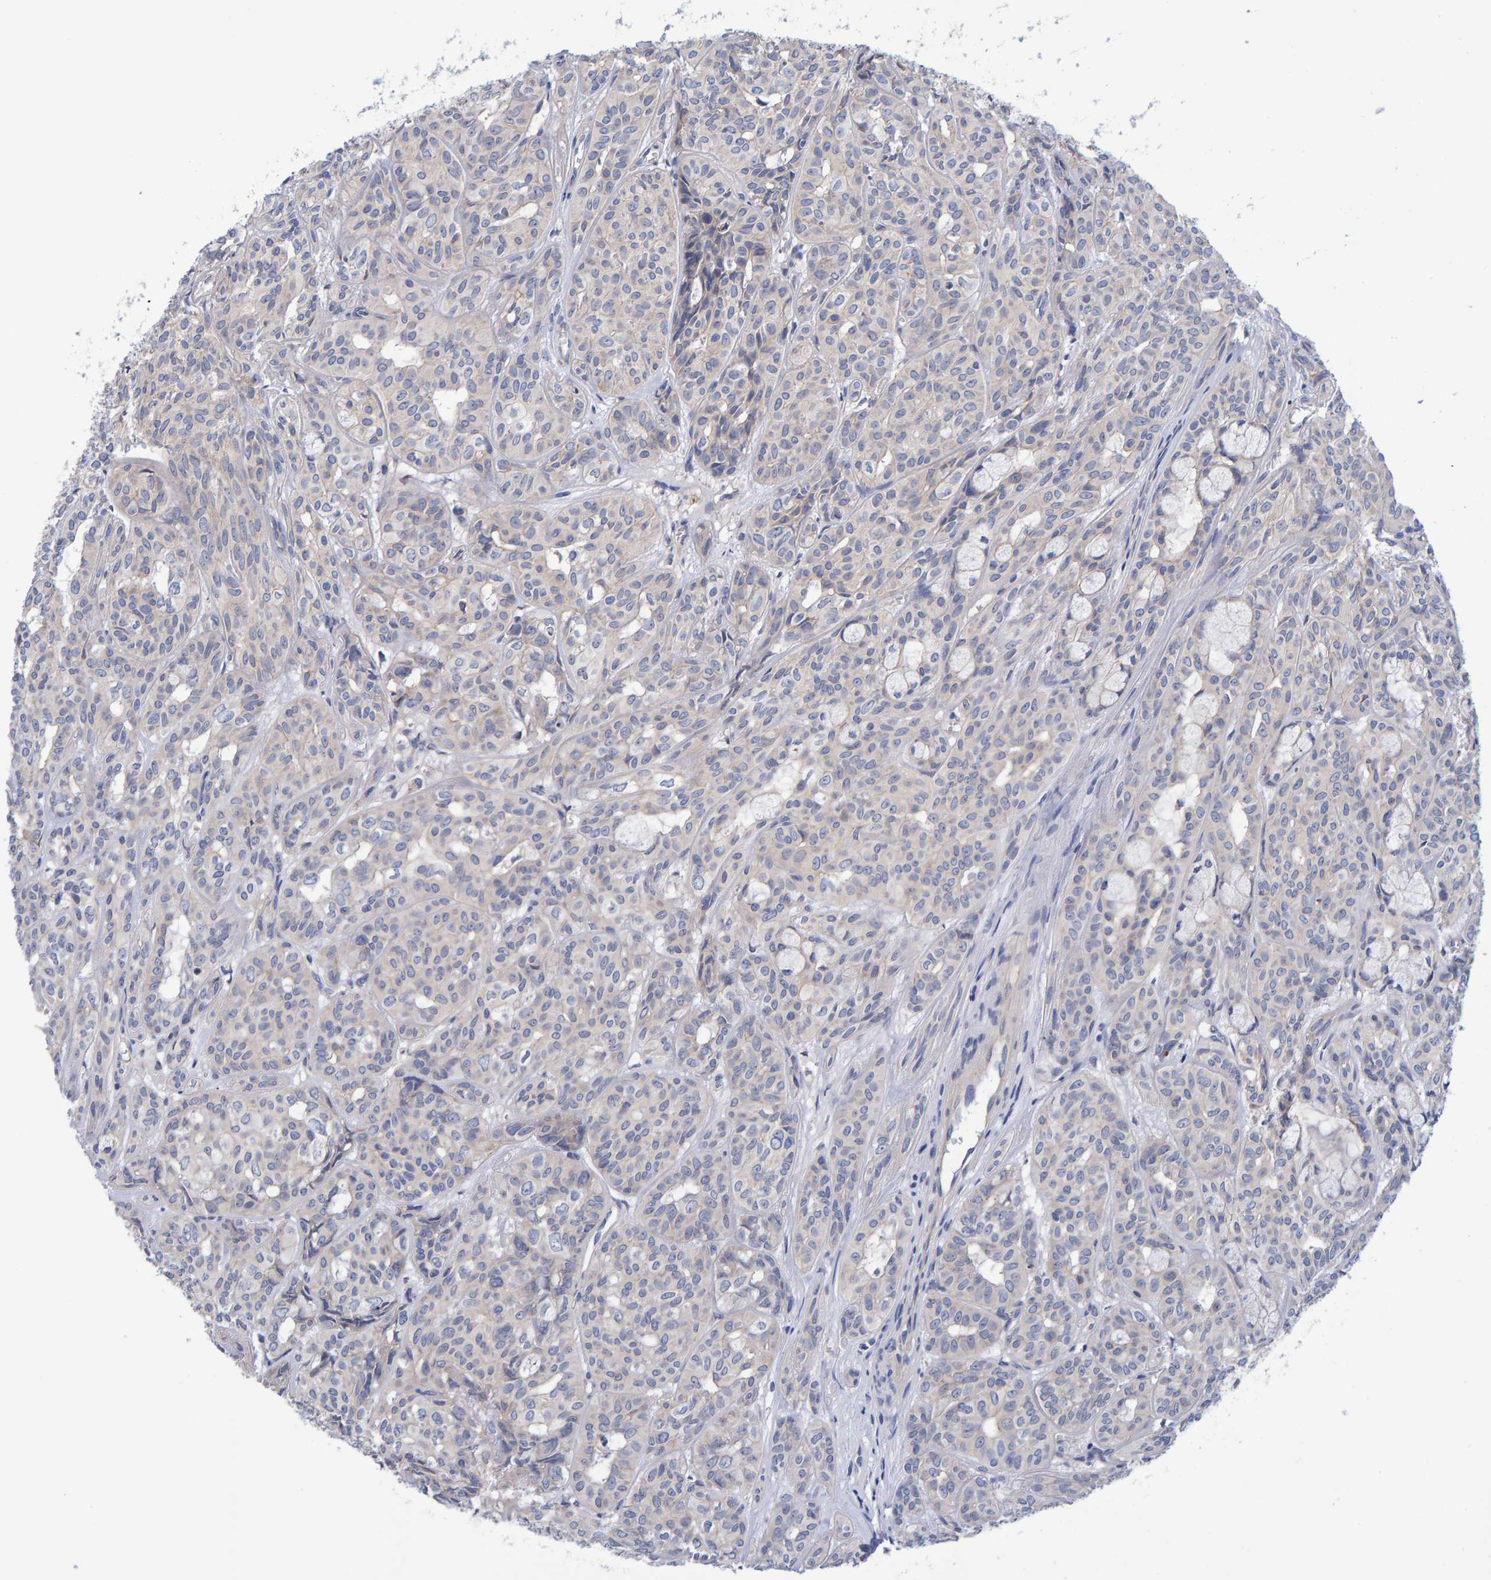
{"staining": {"intensity": "weak", "quantity": "<25%", "location": "cytoplasmic/membranous"}, "tissue": "head and neck cancer", "cell_type": "Tumor cells", "image_type": "cancer", "snomed": [{"axis": "morphology", "description": "Adenocarcinoma, NOS"}, {"axis": "topography", "description": "Salivary gland, NOS"}, {"axis": "topography", "description": "Head-Neck"}], "caption": "Immunohistochemical staining of human adenocarcinoma (head and neck) exhibits no significant positivity in tumor cells. (DAB (3,3'-diaminobenzidine) immunohistochemistry with hematoxylin counter stain).", "gene": "EFR3A", "patient": {"sex": "female", "age": 76}}